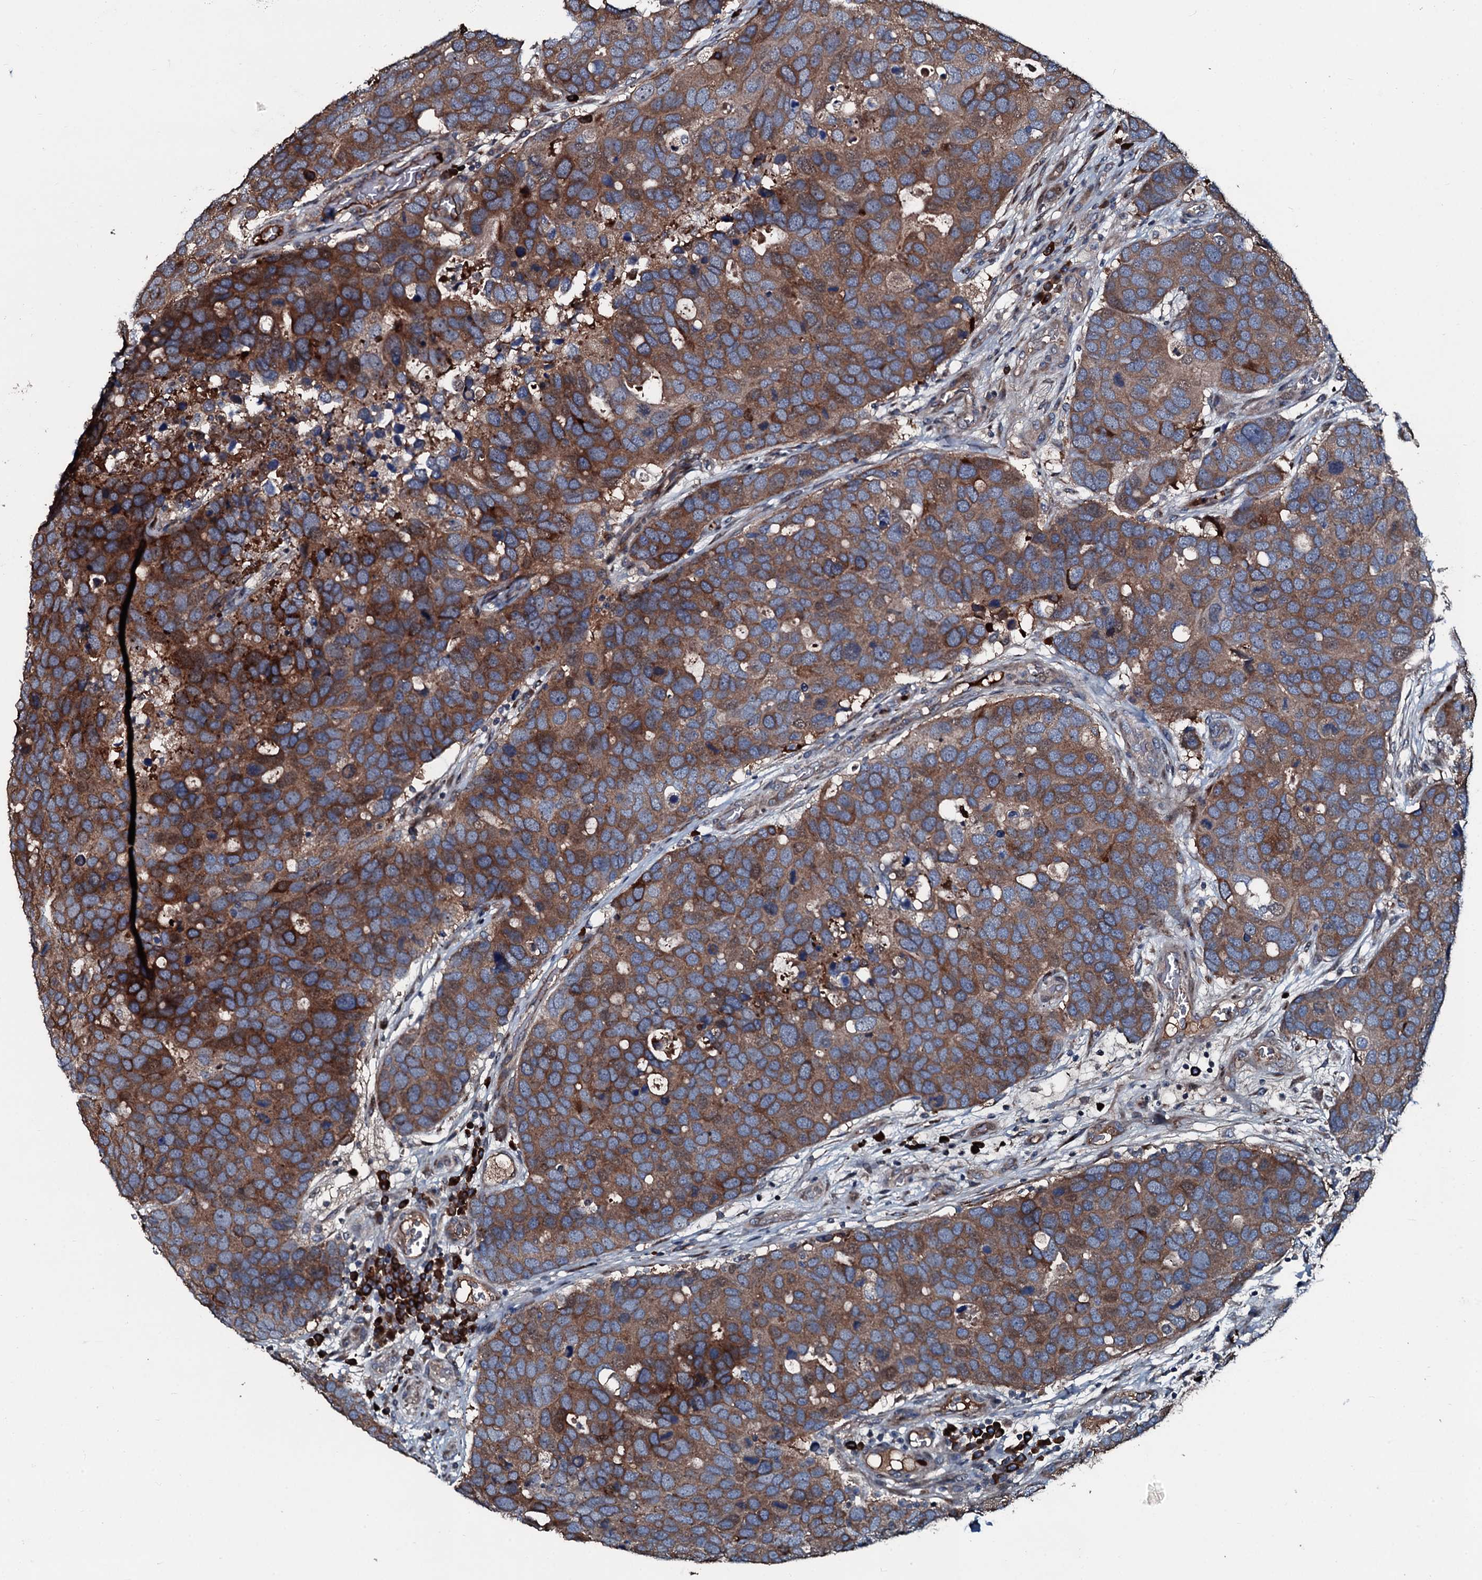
{"staining": {"intensity": "strong", "quantity": ">75%", "location": "cytoplasmic/membranous"}, "tissue": "breast cancer", "cell_type": "Tumor cells", "image_type": "cancer", "snomed": [{"axis": "morphology", "description": "Duct carcinoma"}, {"axis": "topography", "description": "Breast"}], "caption": "Protein analysis of breast cancer (infiltrating ductal carcinoma) tissue exhibits strong cytoplasmic/membranous positivity in approximately >75% of tumor cells.", "gene": "AARS1", "patient": {"sex": "female", "age": 83}}